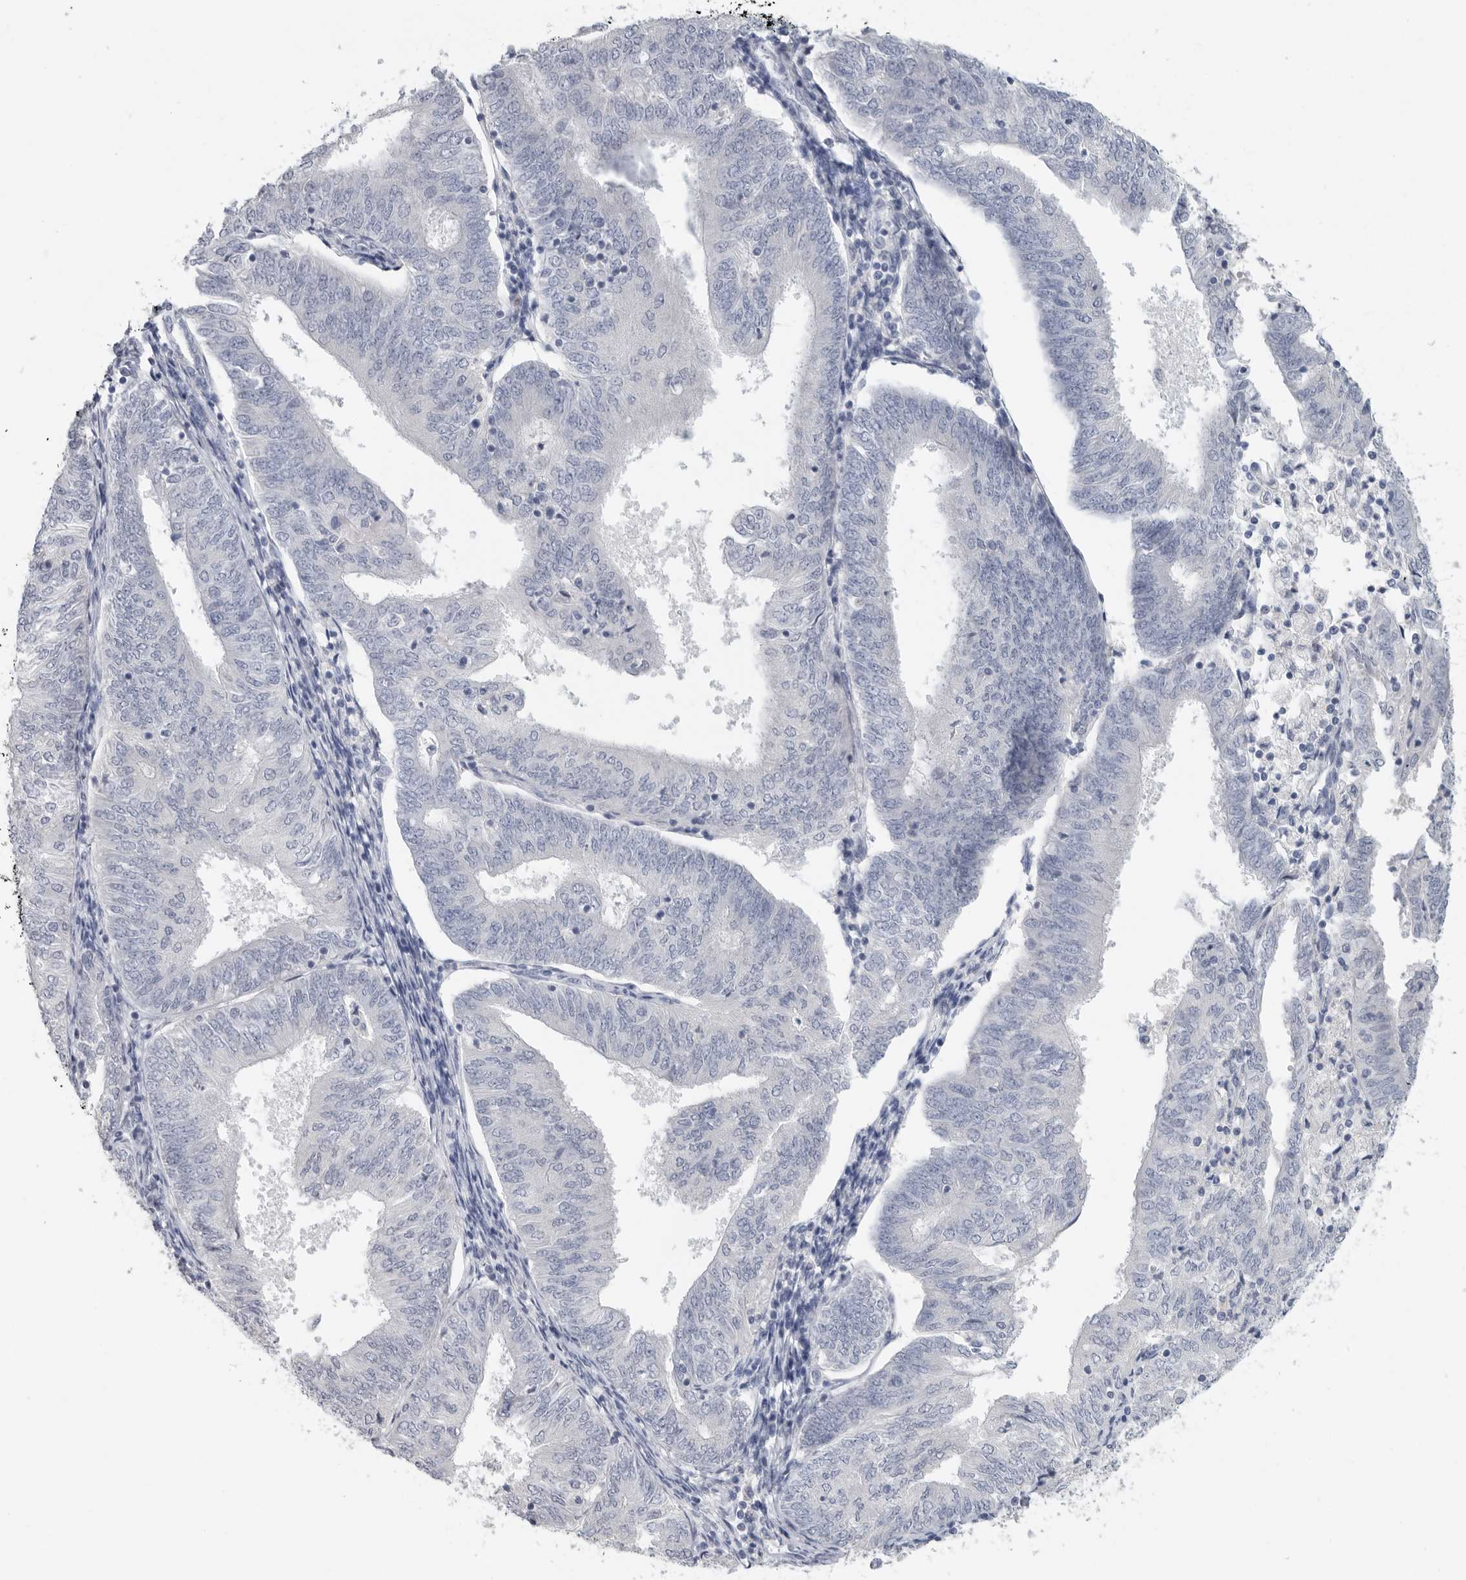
{"staining": {"intensity": "negative", "quantity": "none", "location": "none"}, "tissue": "endometrial cancer", "cell_type": "Tumor cells", "image_type": "cancer", "snomed": [{"axis": "morphology", "description": "Adenocarcinoma, NOS"}, {"axis": "topography", "description": "Endometrium"}], "caption": "Immunohistochemistry histopathology image of endometrial cancer (adenocarcinoma) stained for a protein (brown), which shows no positivity in tumor cells.", "gene": "REG4", "patient": {"sex": "female", "age": 58}}